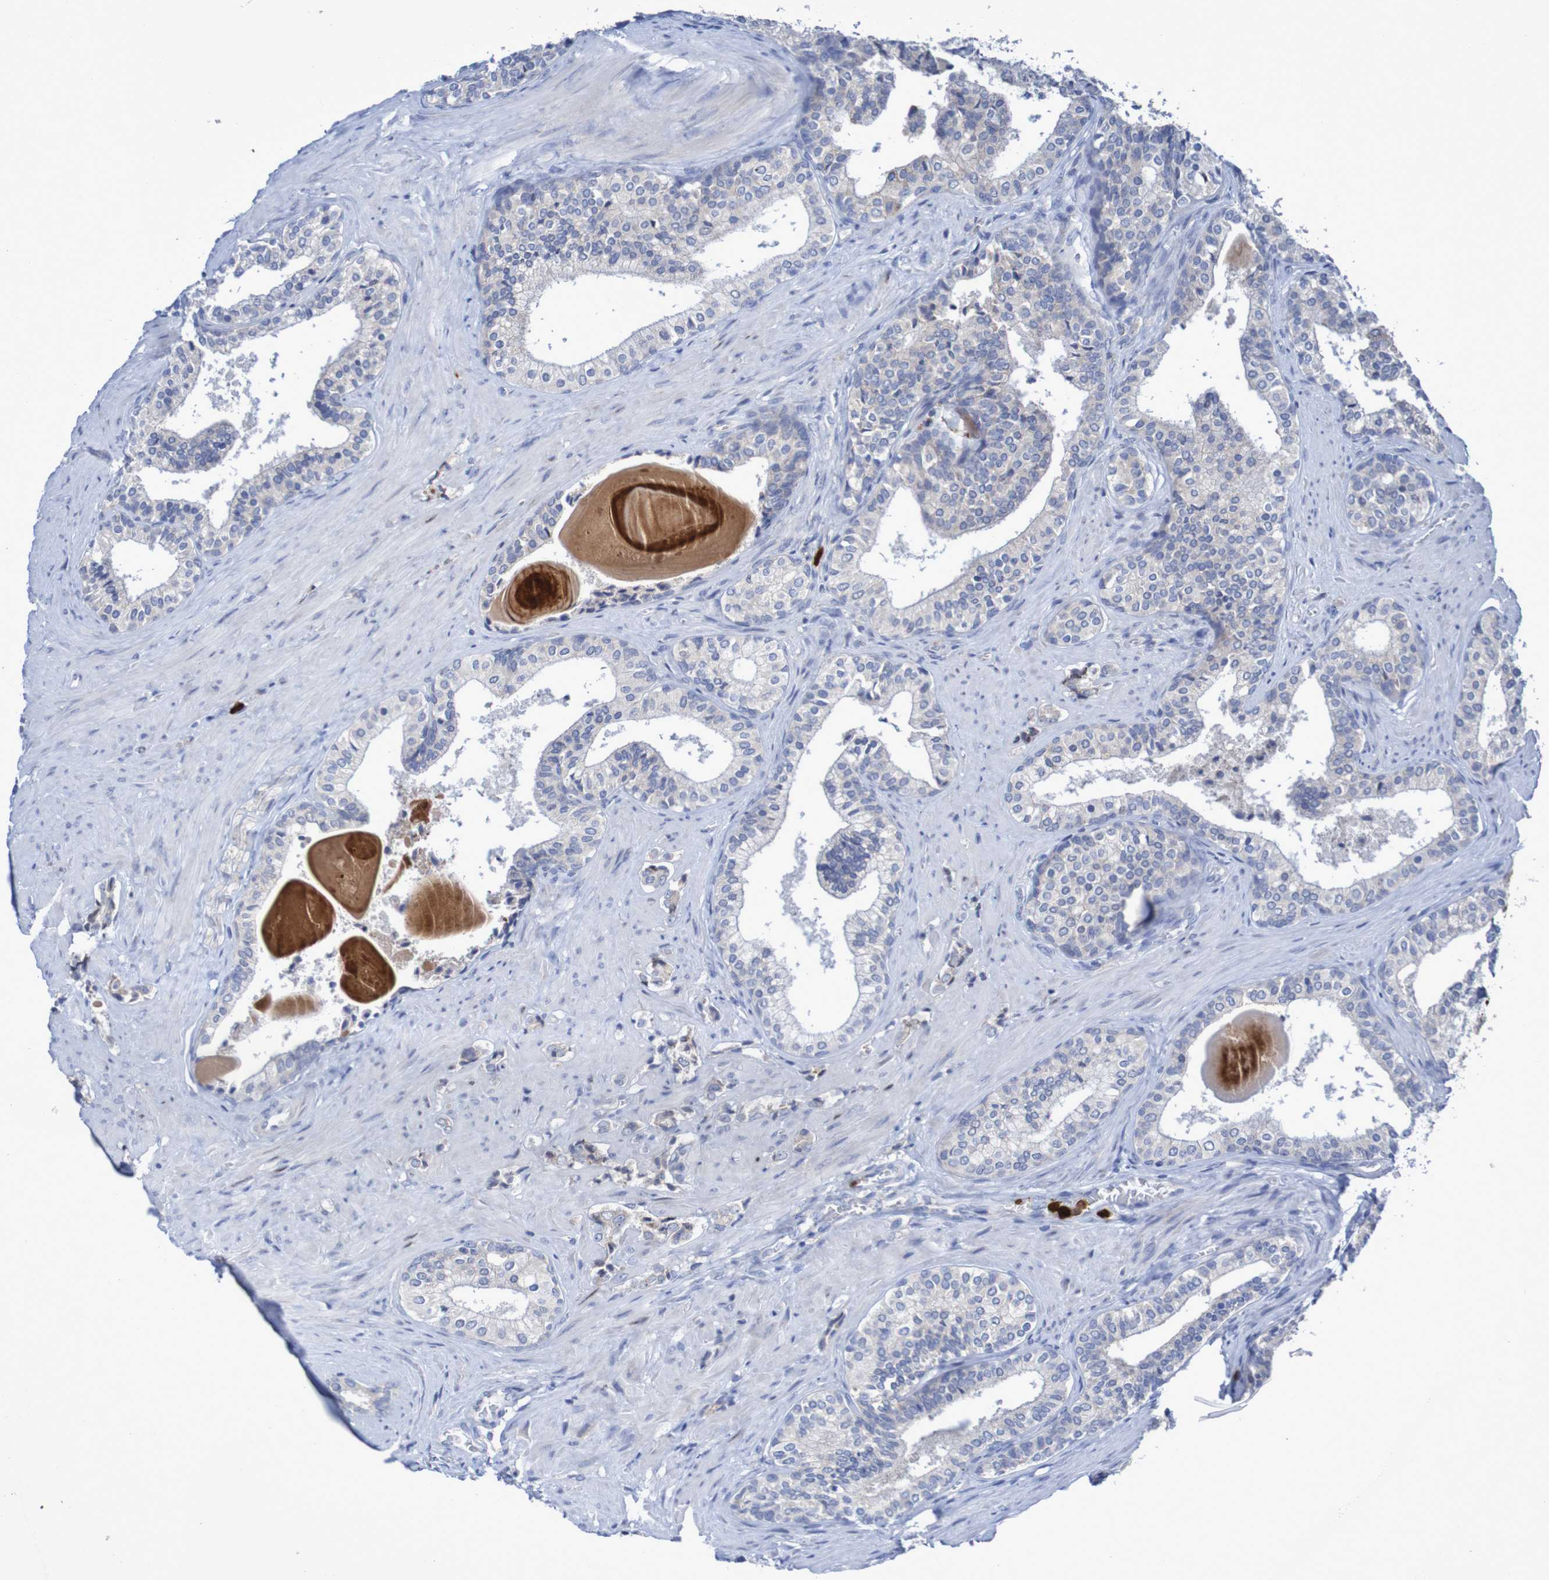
{"staining": {"intensity": "negative", "quantity": "none", "location": "none"}, "tissue": "prostate cancer", "cell_type": "Tumor cells", "image_type": "cancer", "snomed": [{"axis": "morphology", "description": "Adenocarcinoma, Low grade"}, {"axis": "topography", "description": "Prostate"}], "caption": "Immunohistochemistry histopathology image of neoplastic tissue: human prostate cancer (adenocarcinoma (low-grade)) stained with DAB (3,3'-diaminobenzidine) demonstrates no significant protein staining in tumor cells. (Brightfield microscopy of DAB (3,3'-diaminobenzidine) immunohistochemistry (IHC) at high magnification).", "gene": "PARP4", "patient": {"sex": "male", "age": 60}}